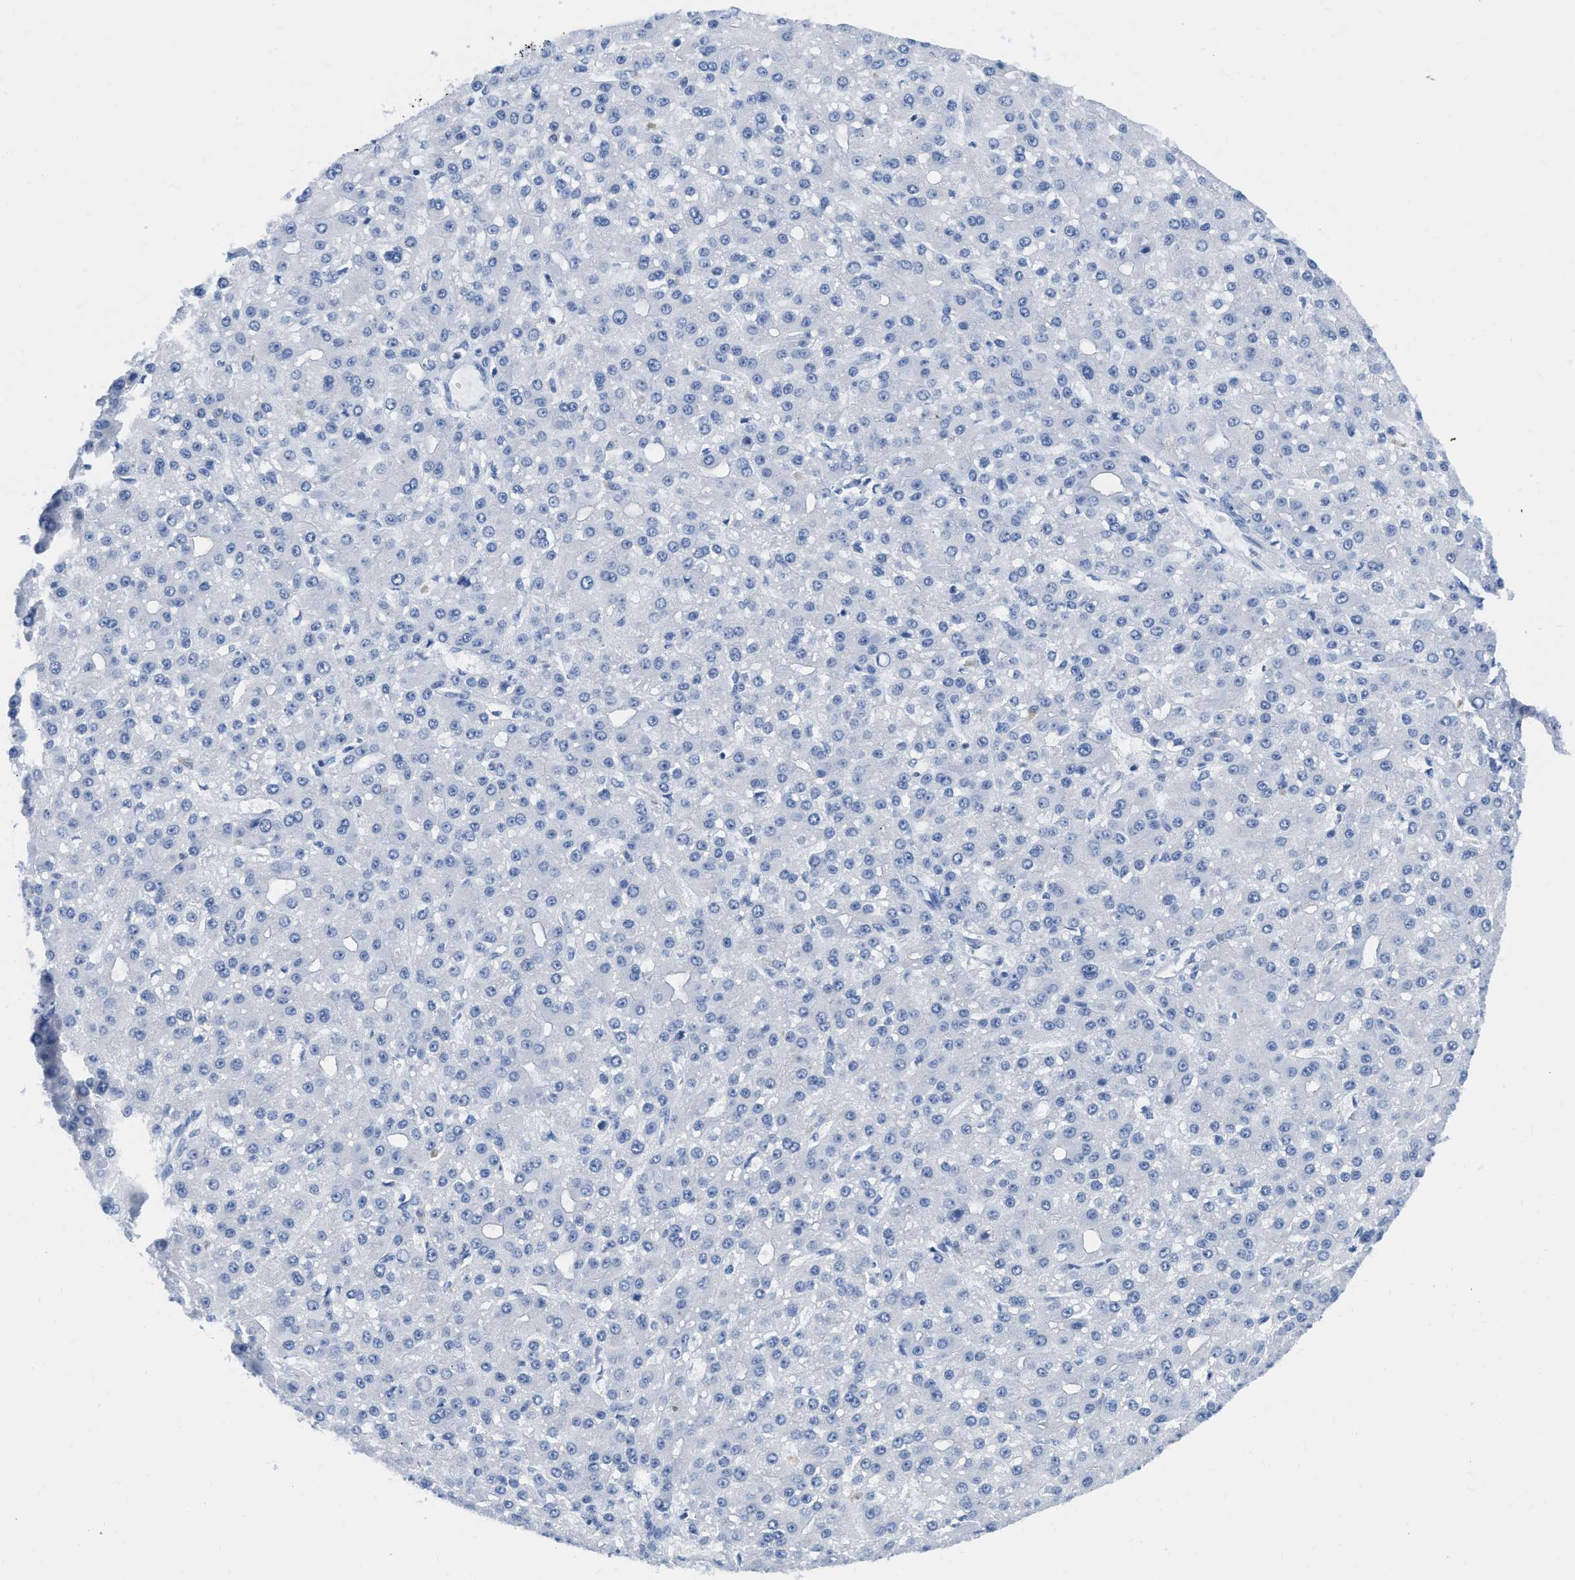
{"staining": {"intensity": "negative", "quantity": "none", "location": "none"}, "tissue": "liver cancer", "cell_type": "Tumor cells", "image_type": "cancer", "snomed": [{"axis": "morphology", "description": "Carcinoma, Hepatocellular, NOS"}, {"axis": "topography", "description": "Liver"}], "caption": "IHC image of neoplastic tissue: liver cancer (hepatocellular carcinoma) stained with DAB shows no significant protein expression in tumor cells.", "gene": "TCF7", "patient": {"sex": "male", "age": 67}}